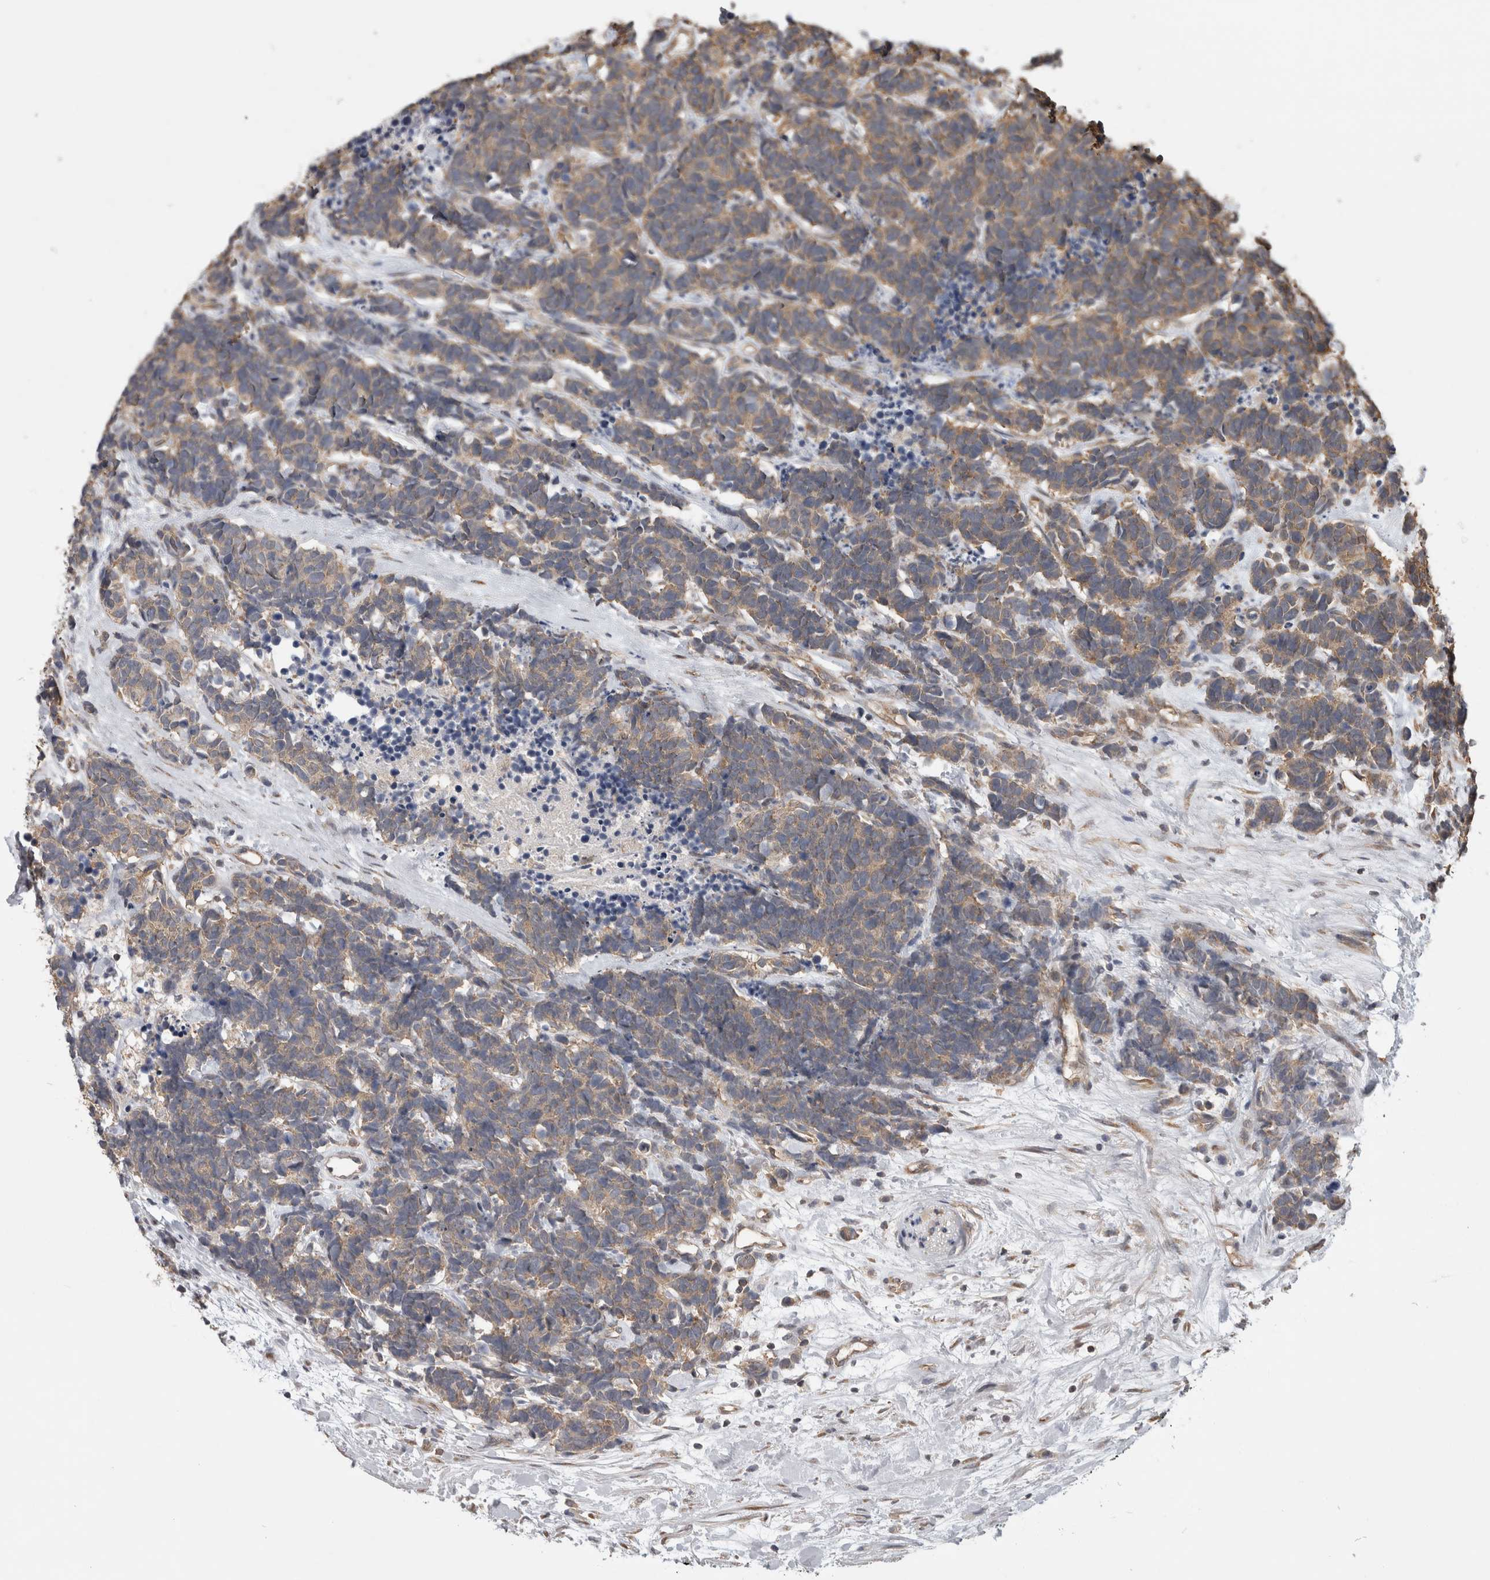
{"staining": {"intensity": "weak", "quantity": ">75%", "location": "cytoplasmic/membranous"}, "tissue": "carcinoid", "cell_type": "Tumor cells", "image_type": "cancer", "snomed": [{"axis": "morphology", "description": "Carcinoma, NOS"}, {"axis": "morphology", "description": "Carcinoid, malignant, NOS"}, {"axis": "topography", "description": "Urinary bladder"}], "caption": "Tumor cells exhibit weak cytoplasmic/membranous expression in about >75% of cells in carcinoid.", "gene": "ATXN2", "patient": {"sex": "male", "age": 57}}